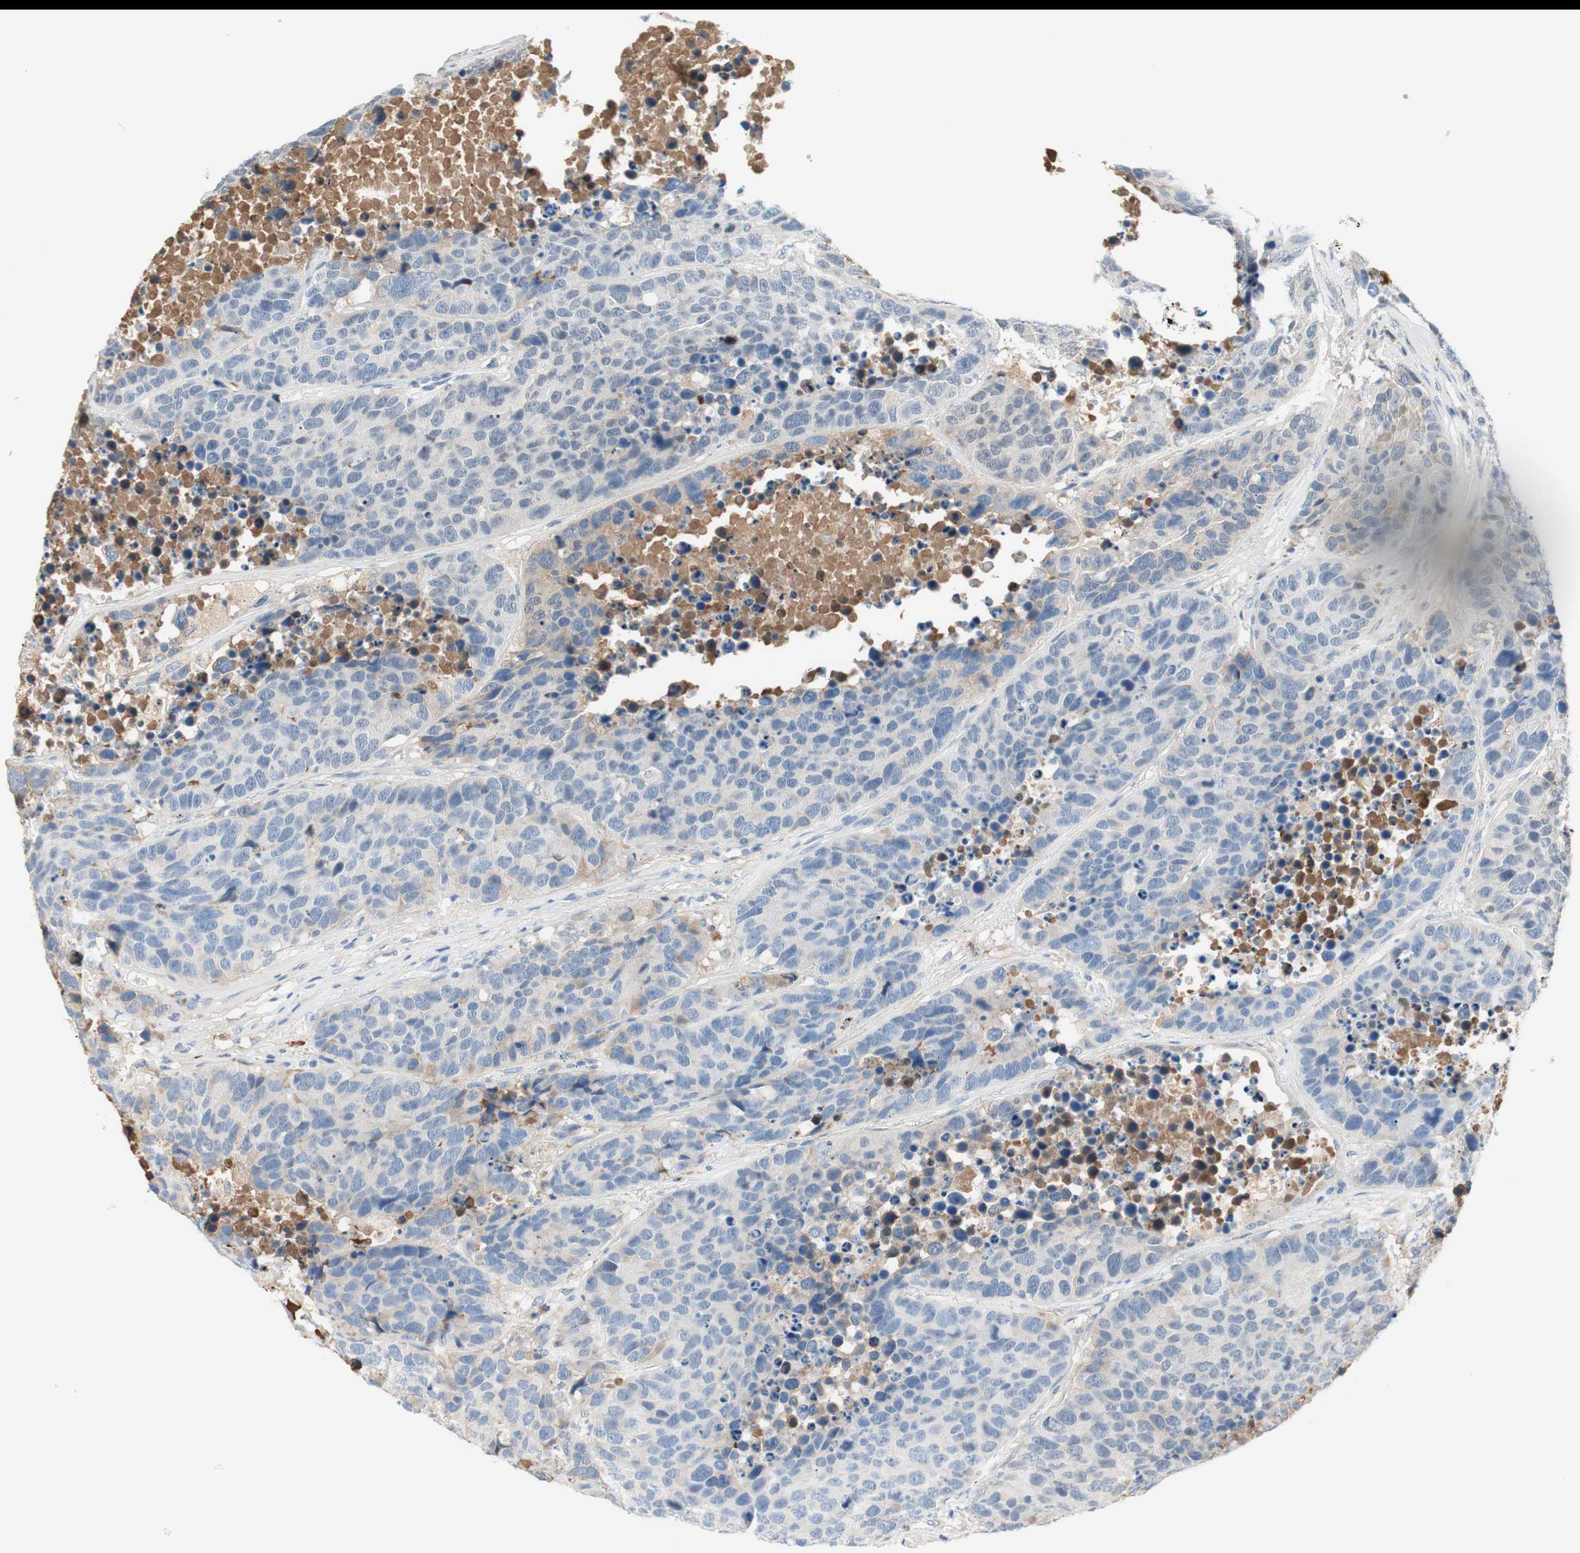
{"staining": {"intensity": "negative", "quantity": "none", "location": "none"}, "tissue": "carcinoid", "cell_type": "Tumor cells", "image_type": "cancer", "snomed": [{"axis": "morphology", "description": "Carcinoid, malignant, NOS"}, {"axis": "topography", "description": "Lung"}], "caption": "Protein analysis of malignant carcinoid demonstrates no significant staining in tumor cells.", "gene": "KNG1", "patient": {"sex": "male", "age": 60}}